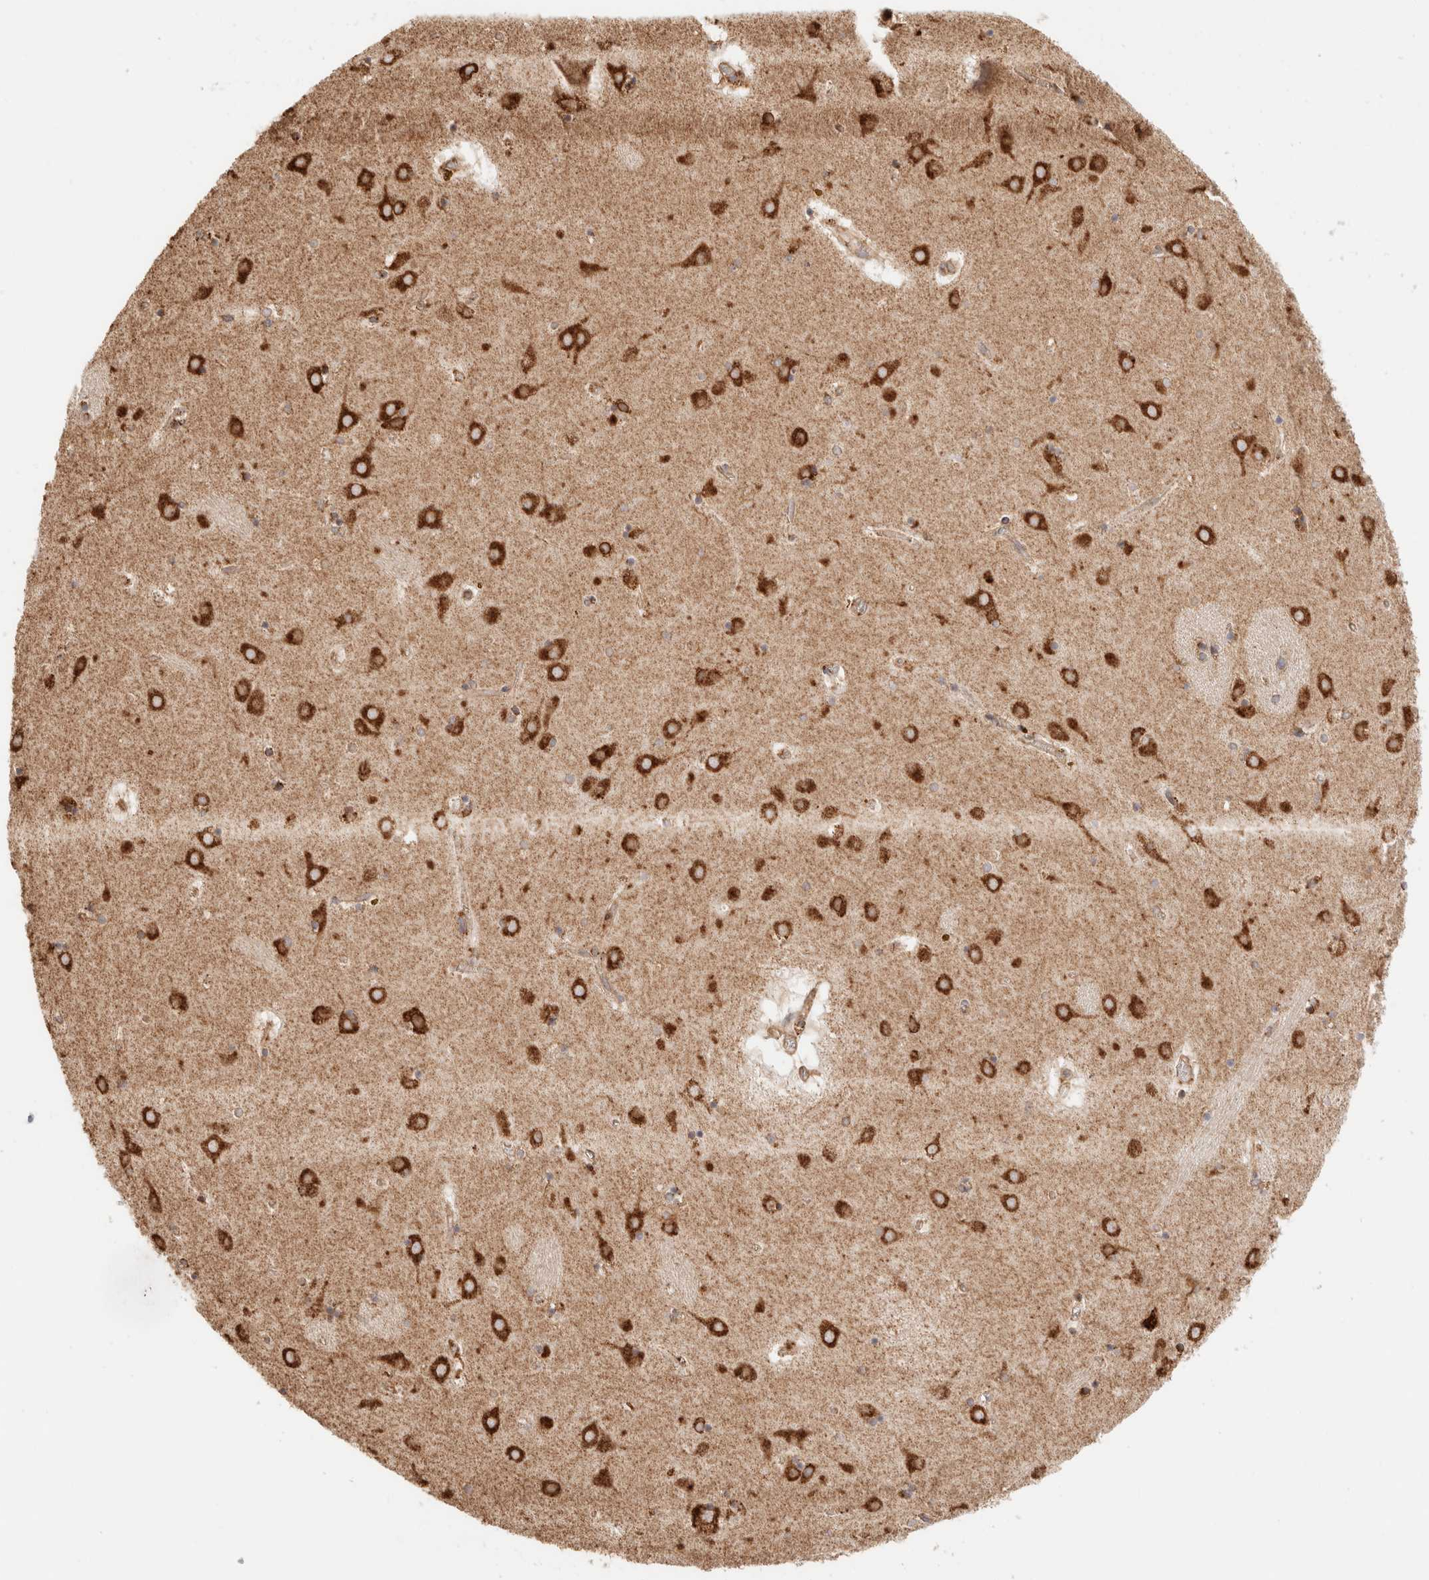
{"staining": {"intensity": "moderate", "quantity": ">75%", "location": "cytoplasmic/membranous"}, "tissue": "caudate", "cell_type": "Glial cells", "image_type": "normal", "snomed": [{"axis": "morphology", "description": "Normal tissue, NOS"}, {"axis": "topography", "description": "Lateral ventricle wall"}], "caption": "A high-resolution photomicrograph shows IHC staining of benign caudate, which reveals moderate cytoplasmic/membranous staining in approximately >75% of glial cells.", "gene": "FER", "patient": {"sex": "male", "age": 70}}